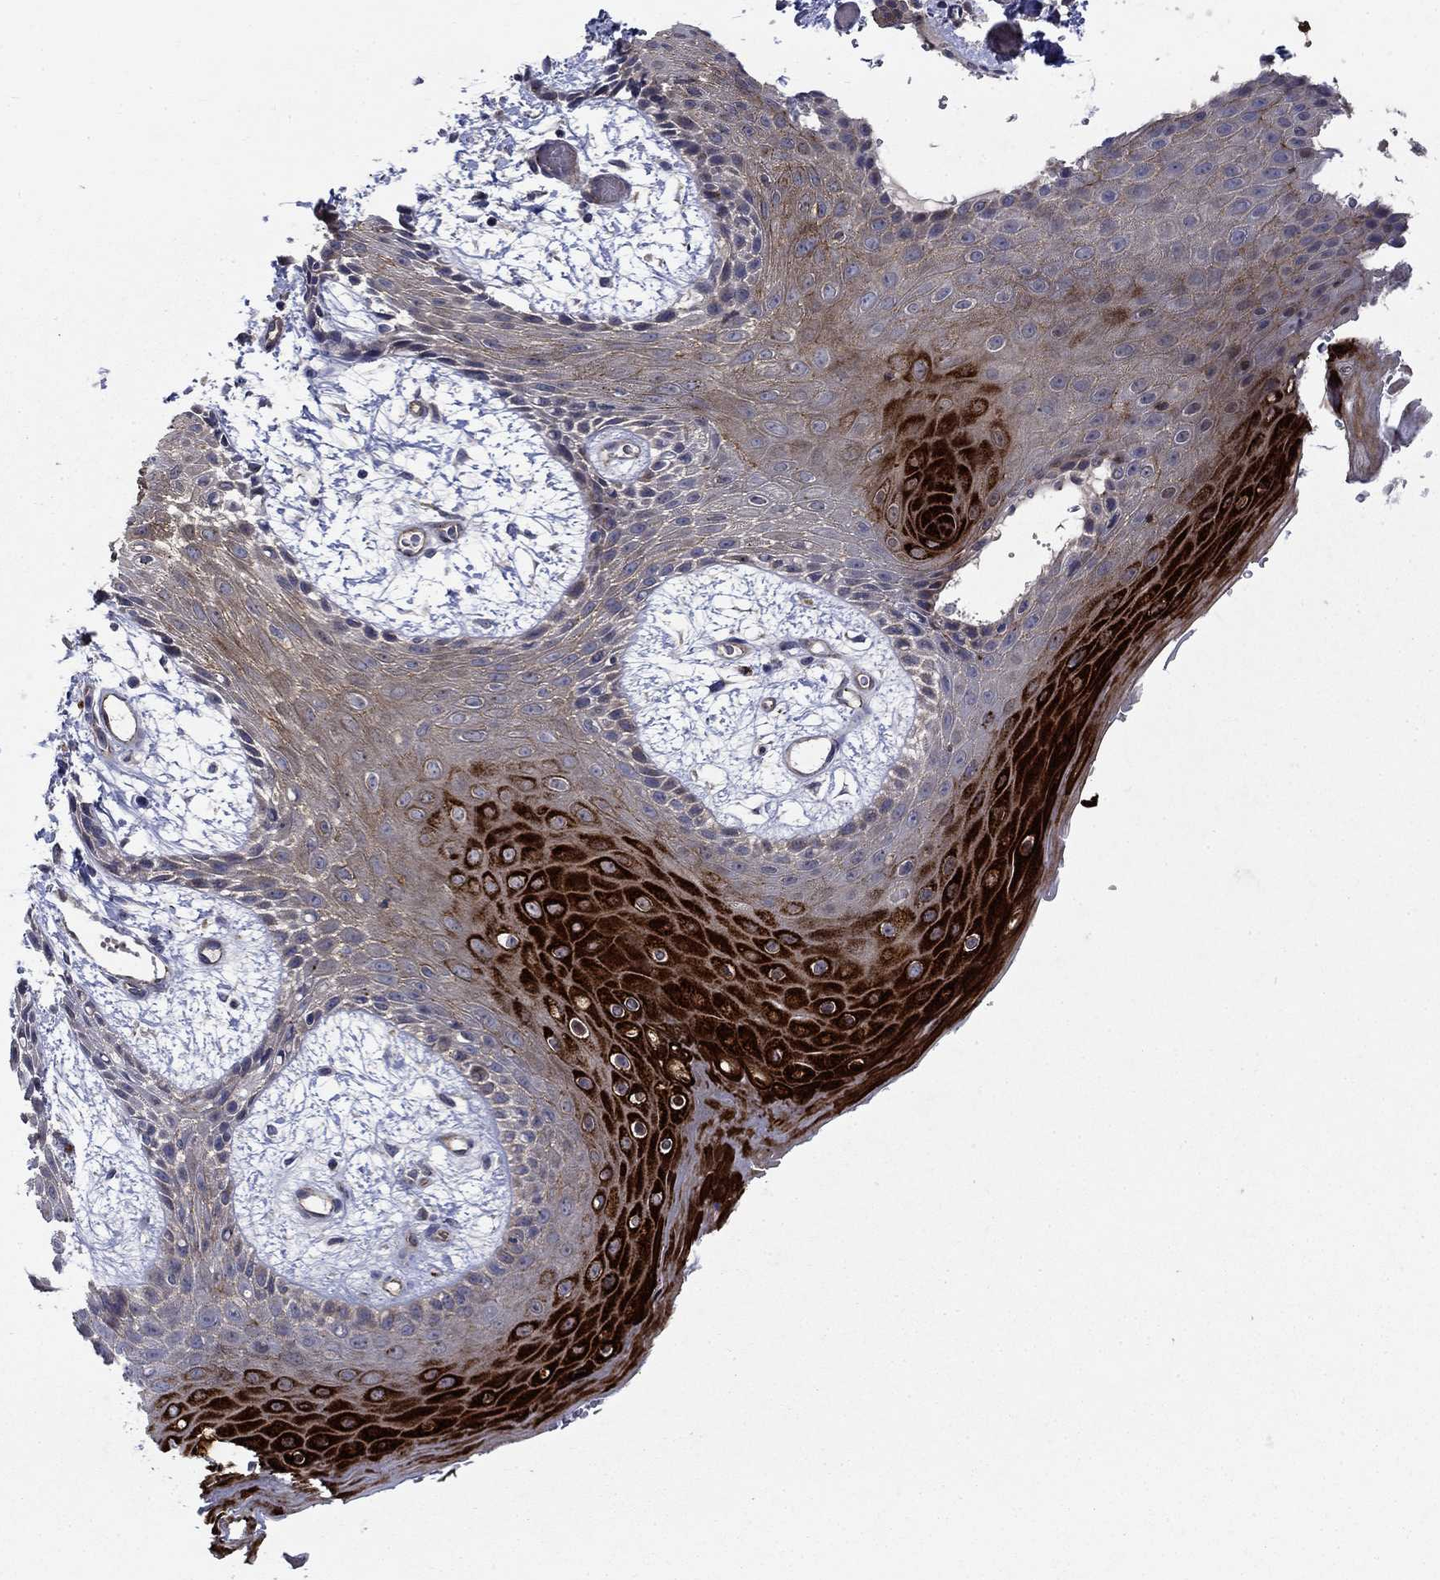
{"staining": {"intensity": "strong", "quantity": "25%-75%", "location": "cytoplasmic/membranous"}, "tissue": "skin", "cell_type": "Epidermal cells", "image_type": "normal", "snomed": [{"axis": "morphology", "description": "Normal tissue, NOS"}, {"axis": "topography", "description": "Anal"}], "caption": "Strong cytoplasmic/membranous staining is appreciated in approximately 25%-75% of epidermal cells in normal skin.", "gene": "SLC7A1", "patient": {"sex": "male", "age": 36}}